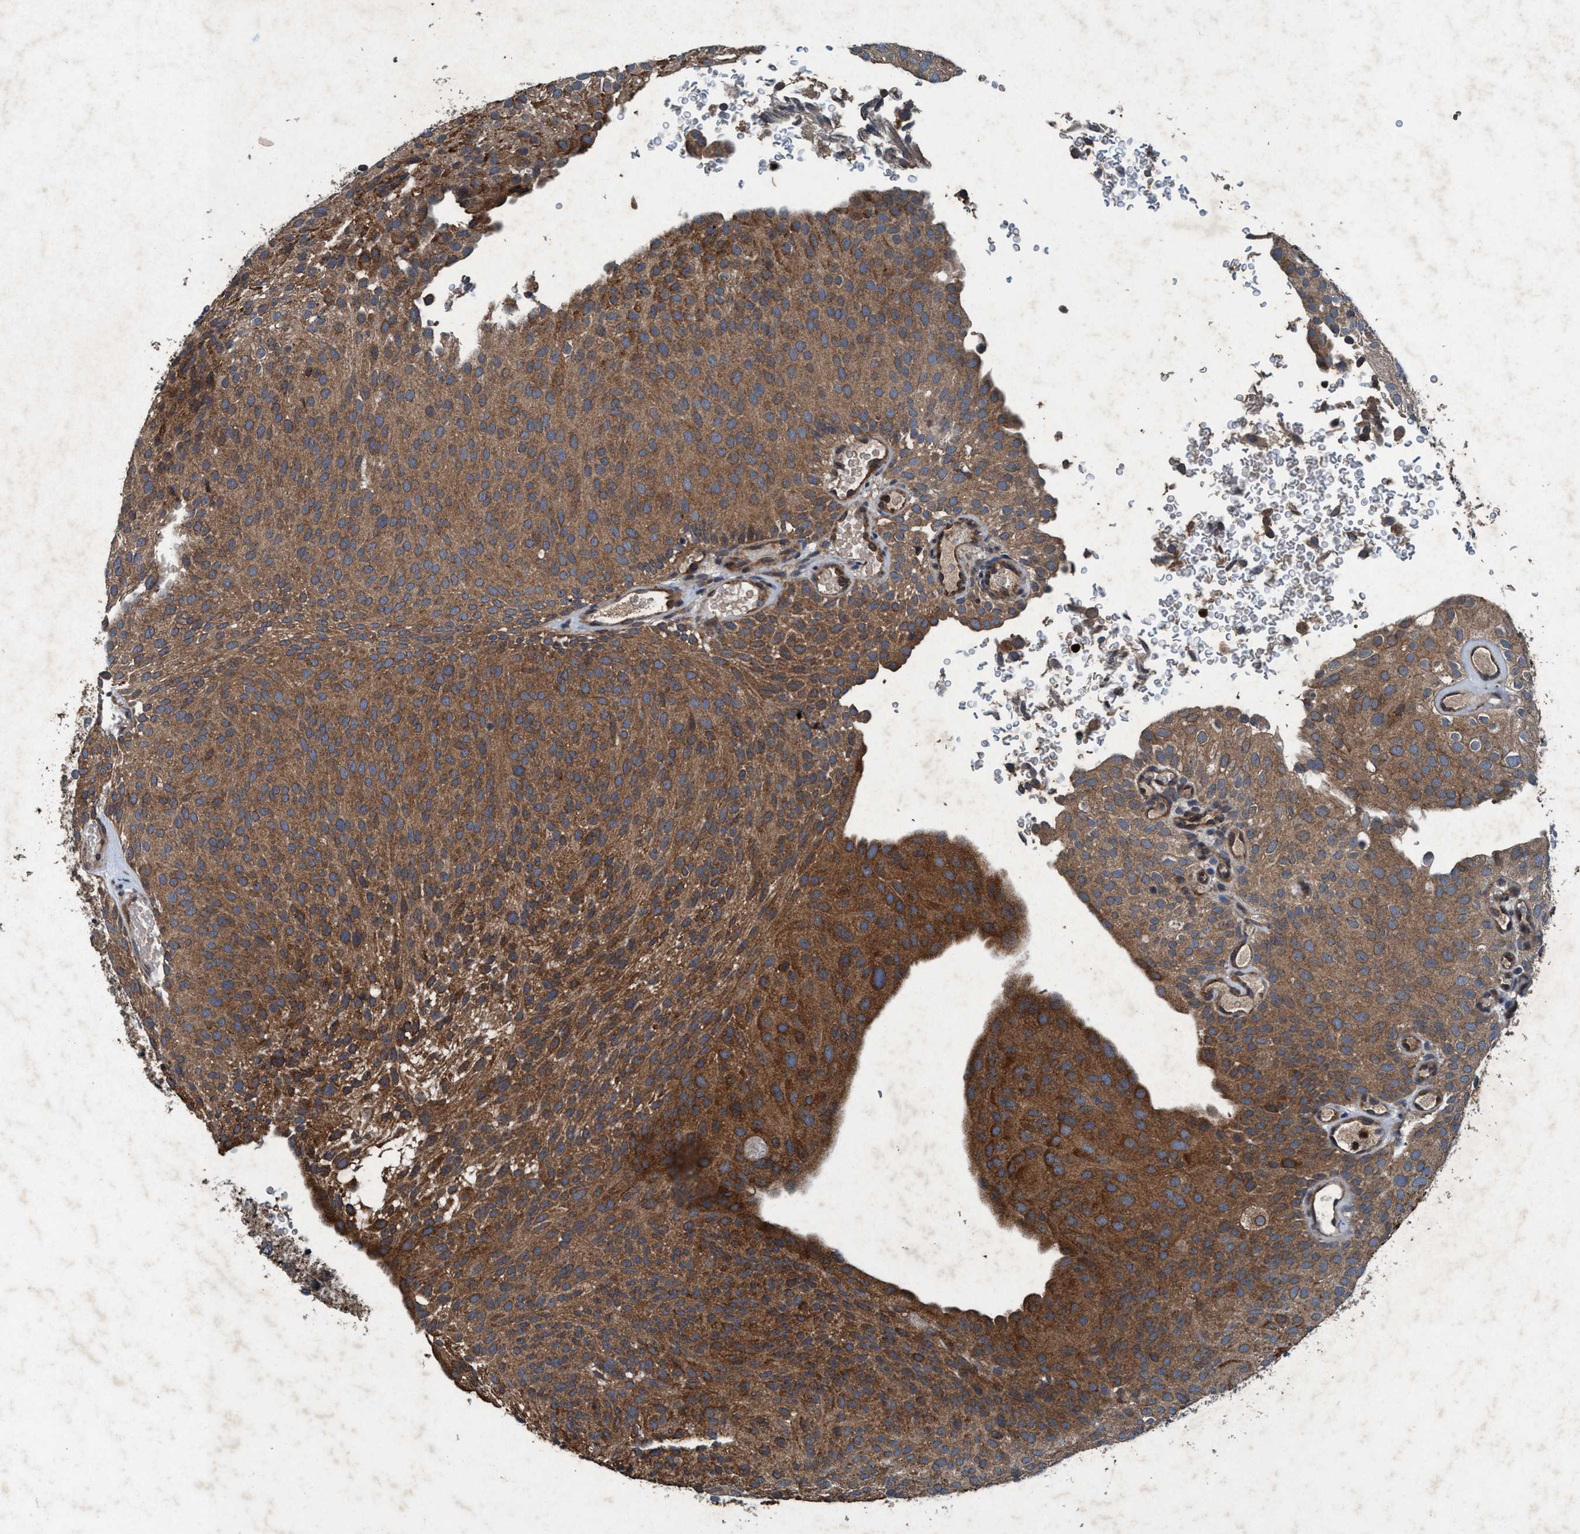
{"staining": {"intensity": "strong", "quantity": ">75%", "location": "cytoplasmic/membranous"}, "tissue": "urothelial cancer", "cell_type": "Tumor cells", "image_type": "cancer", "snomed": [{"axis": "morphology", "description": "Urothelial carcinoma, Low grade"}, {"axis": "topography", "description": "Urinary bladder"}], "caption": "This is a histology image of IHC staining of urothelial cancer, which shows strong staining in the cytoplasmic/membranous of tumor cells.", "gene": "AKT1S1", "patient": {"sex": "male", "age": 78}}